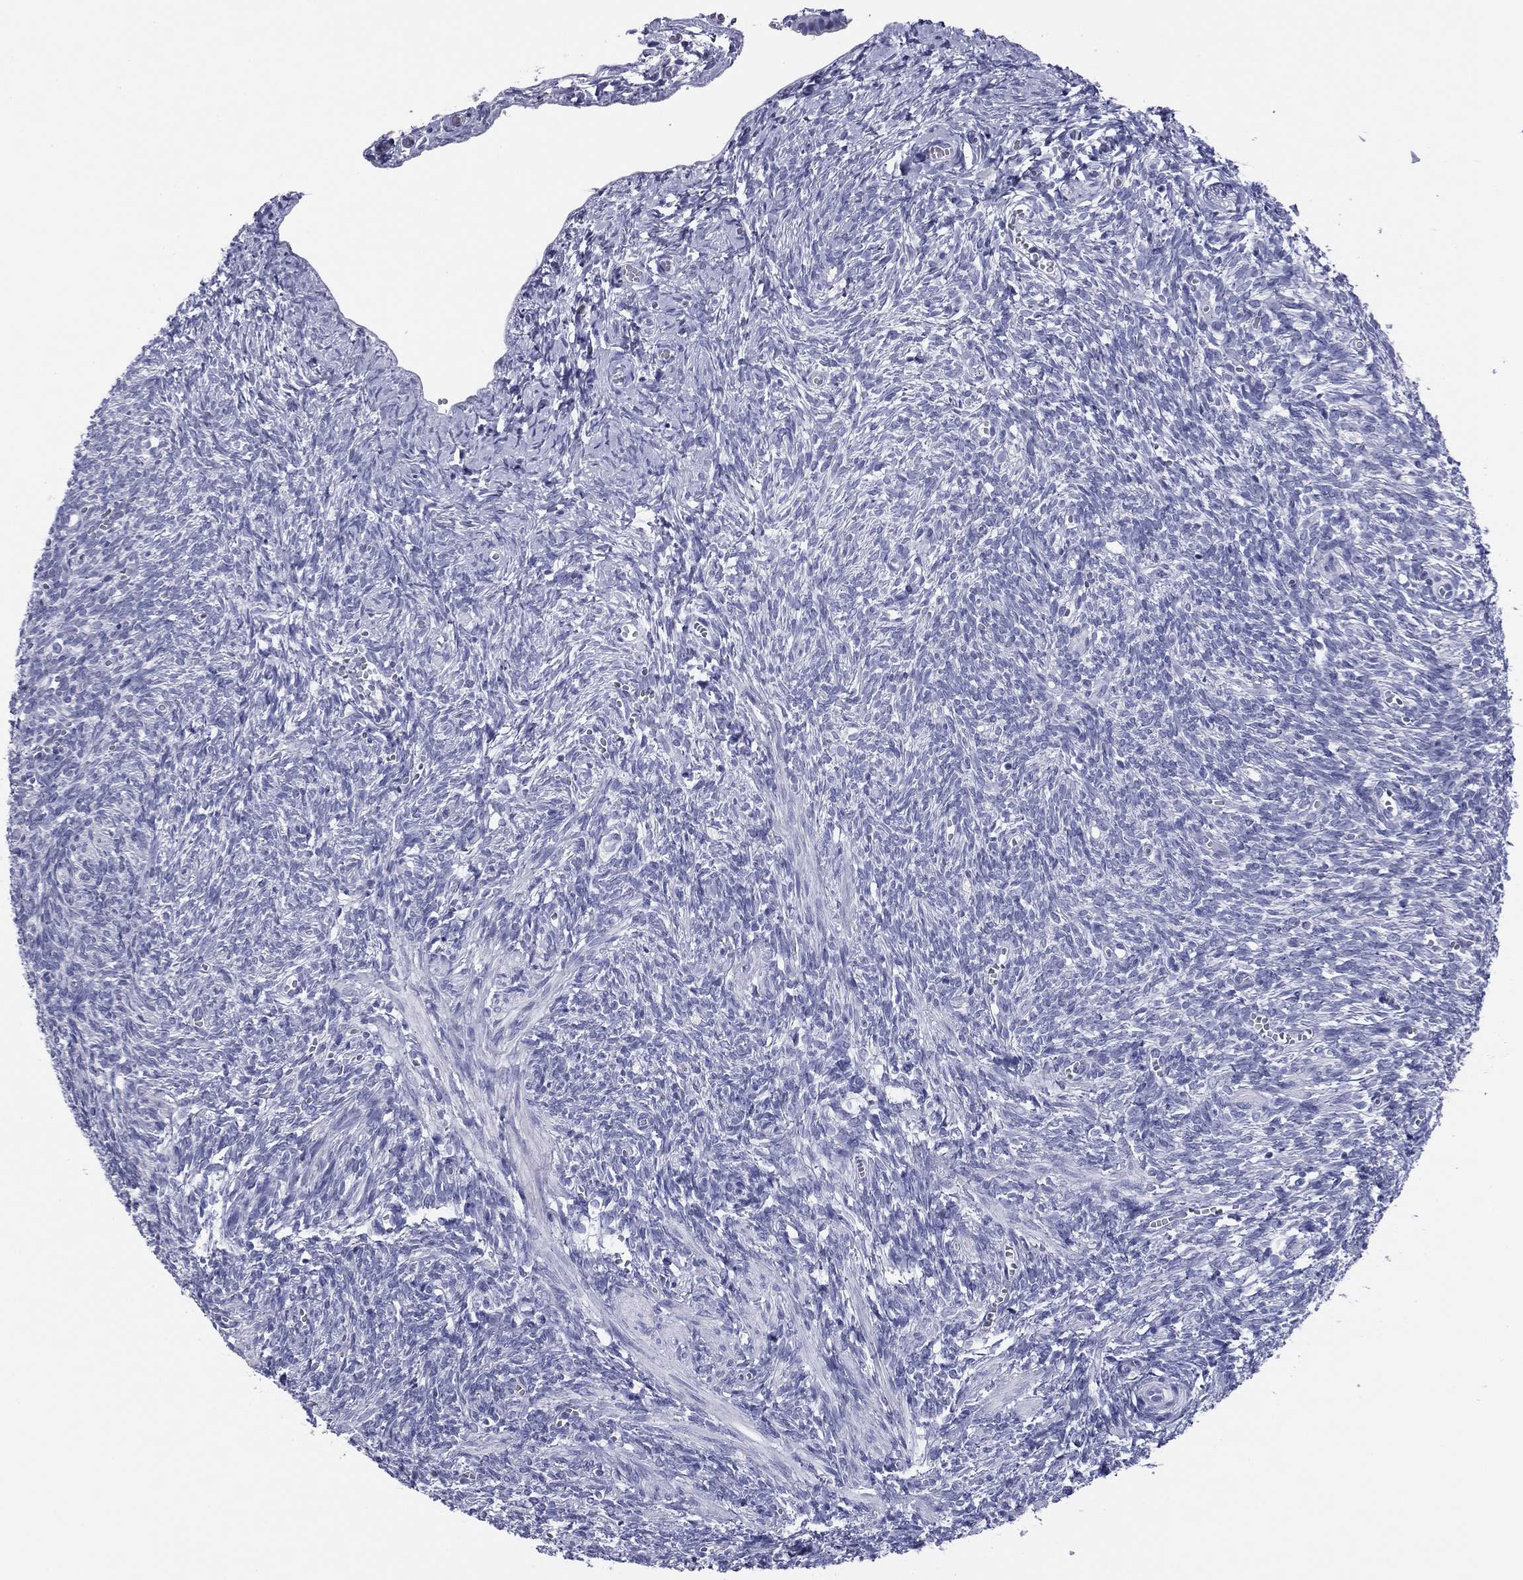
{"staining": {"intensity": "negative", "quantity": "none", "location": "none"}, "tissue": "ovary", "cell_type": "Follicle cells", "image_type": "normal", "snomed": [{"axis": "morphology", "description": "Normal tissue, NOS"}, {"axis": "topography", "description": "Ovary"}], "caption": "The immunohistochemistry micrograph has no significant staining in follicle cells of ovary.", "gene": "ABCC2", "patient": {"sex": "female", "age": 43}}